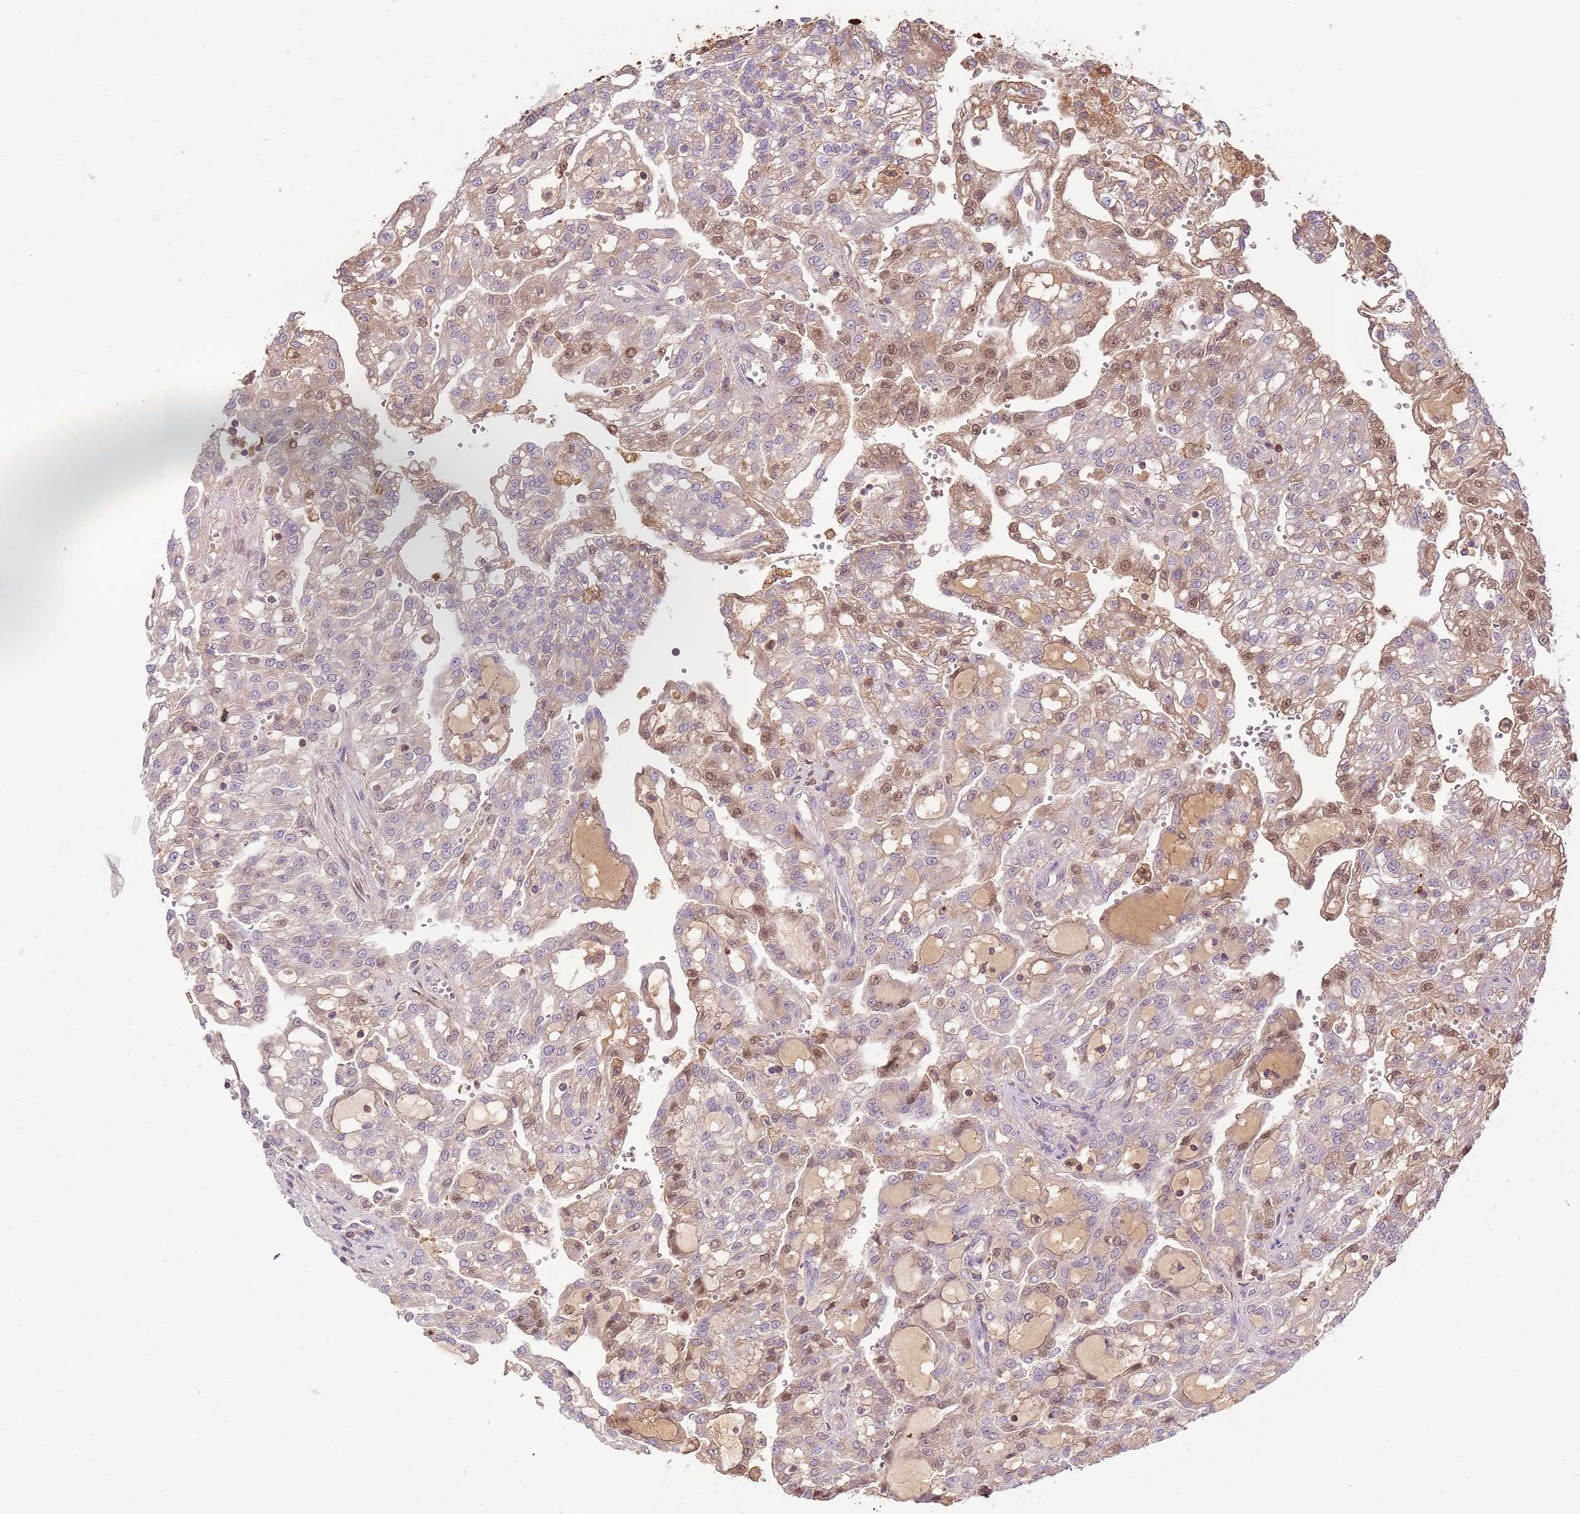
{"staining": {"intensity": "moderate", "quantity": "<25%", "location": "cytoplasmic/membranous,nuclear"}, "tissue": "renal cancer", "cell_type": "Tumor cells", "image_type": "cancer", "snomed": [{"axis": "morphology", "description": "Adenocarcinoma, NOS"}, {"axis": "topography", "description": "Kidney"}], "caption": "Human adenocarcinoma (renal) stained with a protein marker reveals moderate staining in tumor cells.", "gene": "ZNF624", "patient": {"sex": "male", "age": 63}}